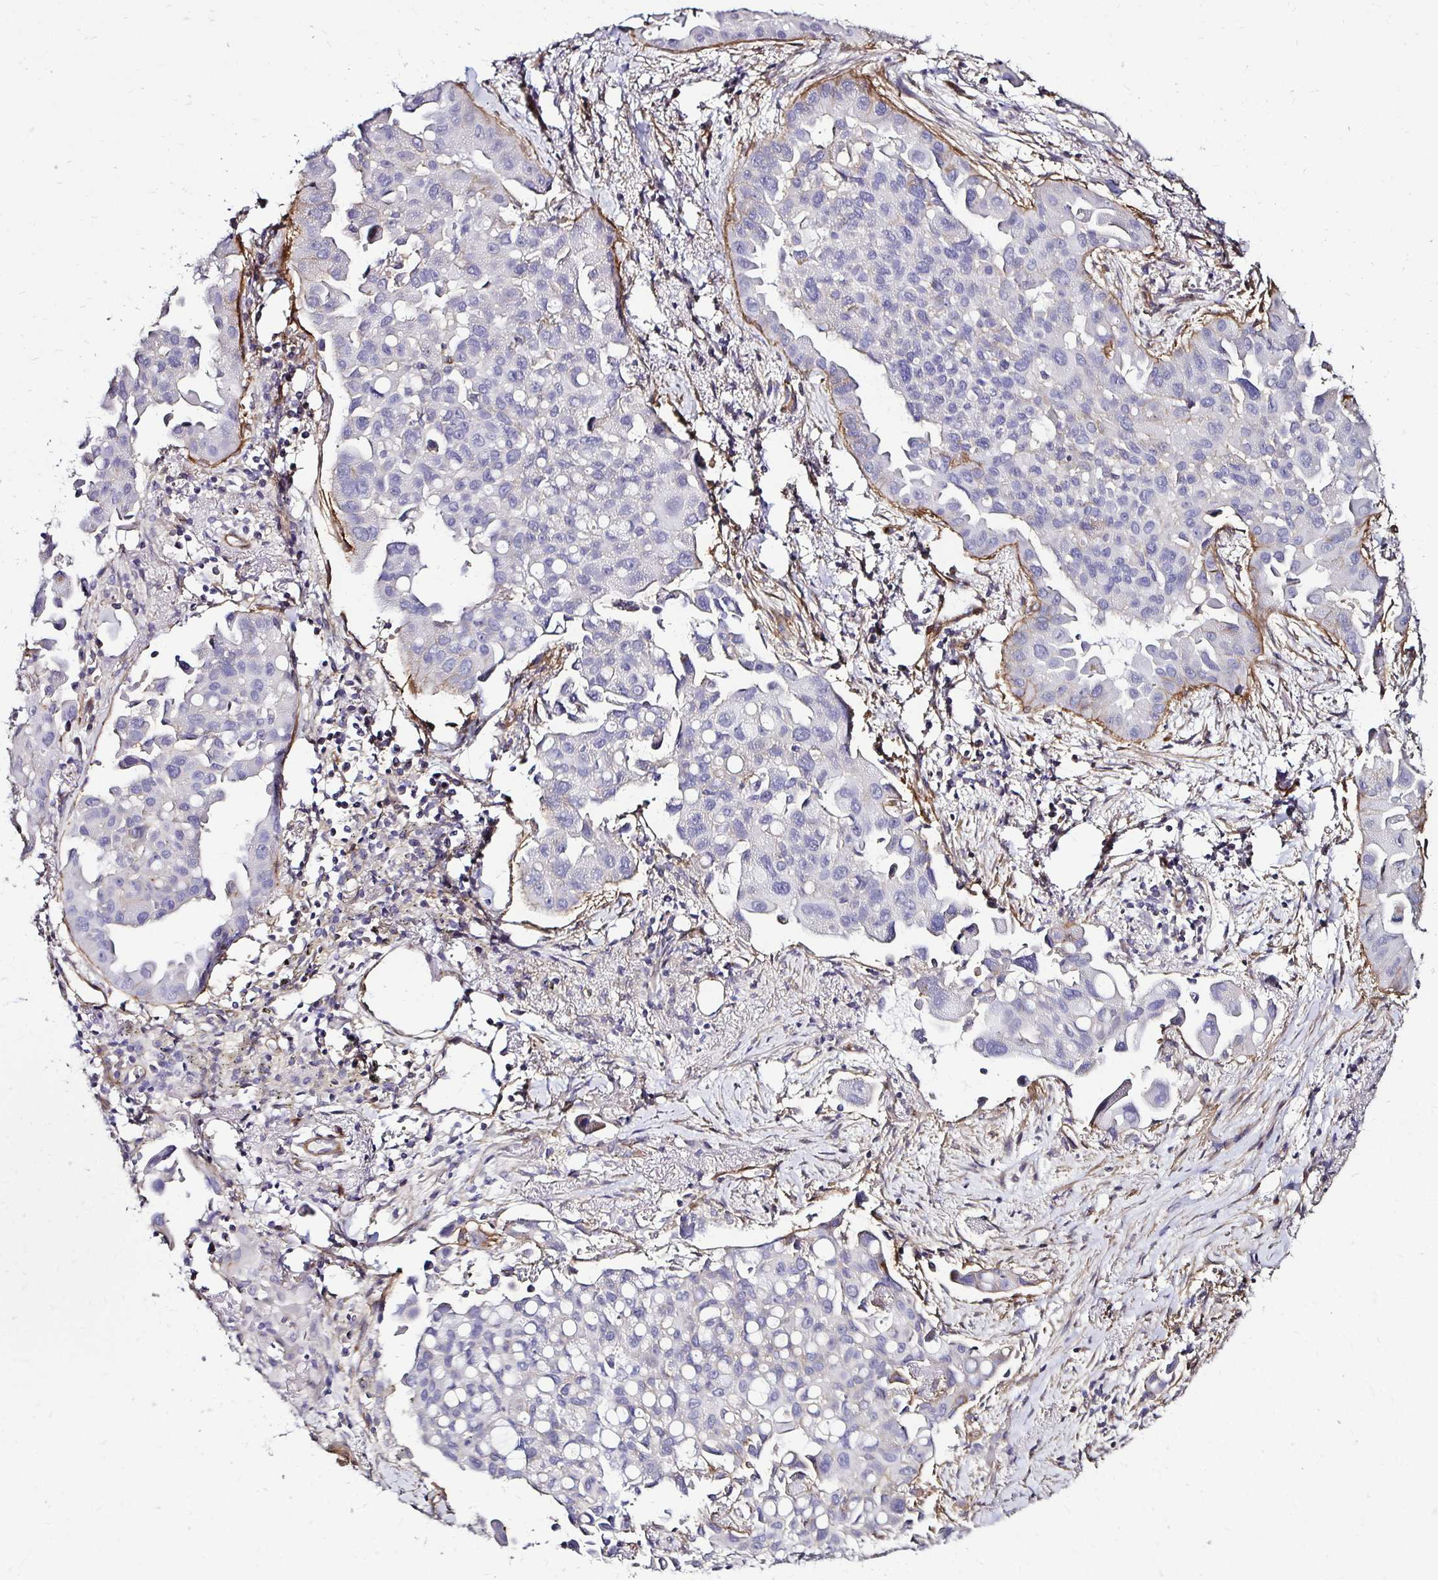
{"staining": {"intensity": "negative", "quantity": "none", "location": "none"}, "tissue": "lung cancer", "cell_type": "Tumor cells", "image_type": "cancer", "snomed": [{"axis": "morphology", "description": "Adenocarcinoma, NOS"}, {"axis": "topography", "description": "Lung"}], "caption": "DAB immunohistochemical staining of human lung adenocarcinoma reveals no significant expression in tumor cells.", "gene": "ITGB1", "patient": {"sex": "male", "age": 68}}